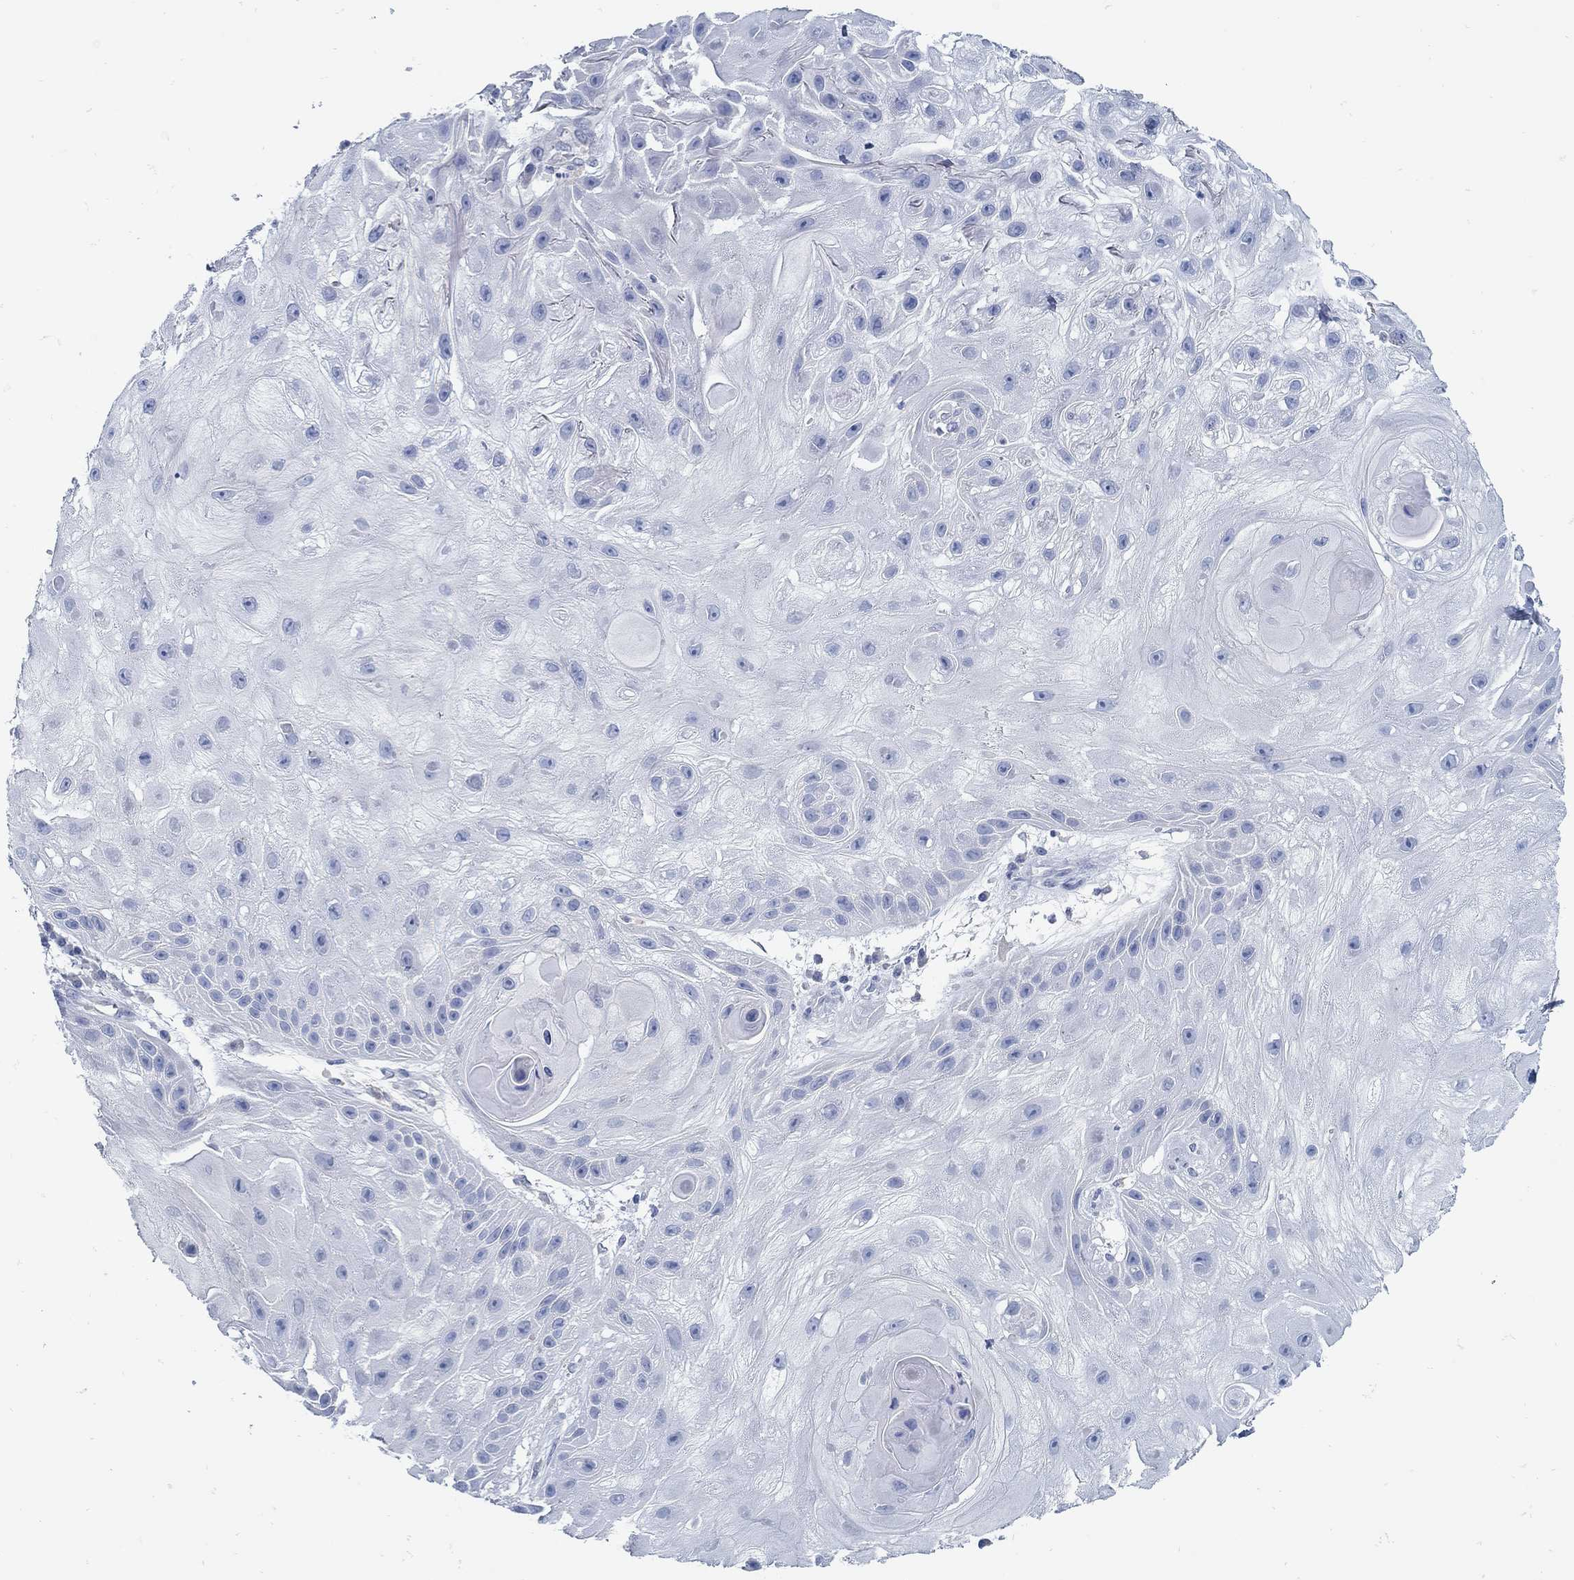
{"staining": {"intensity": "negative", "quantity": "none", "location": "none"}, "tissue": "skin cancer", "cell_type": "Tumor cells", "image_type": "cancer", "snomed": [{"axis": "morphology", "description": "Normal tissue, NOS"}, {"axis": "morphology", "description": "Squamous cell carcinoma, NOS"}, {"axis": "topography", "description": "Skin"}], "caption": "Tumor cells are negative for protein expression in human skin cancer (squamous cell carcinoma).", "gene": "ZFAND4", "patient": {"sex": "male", "age": 79}}